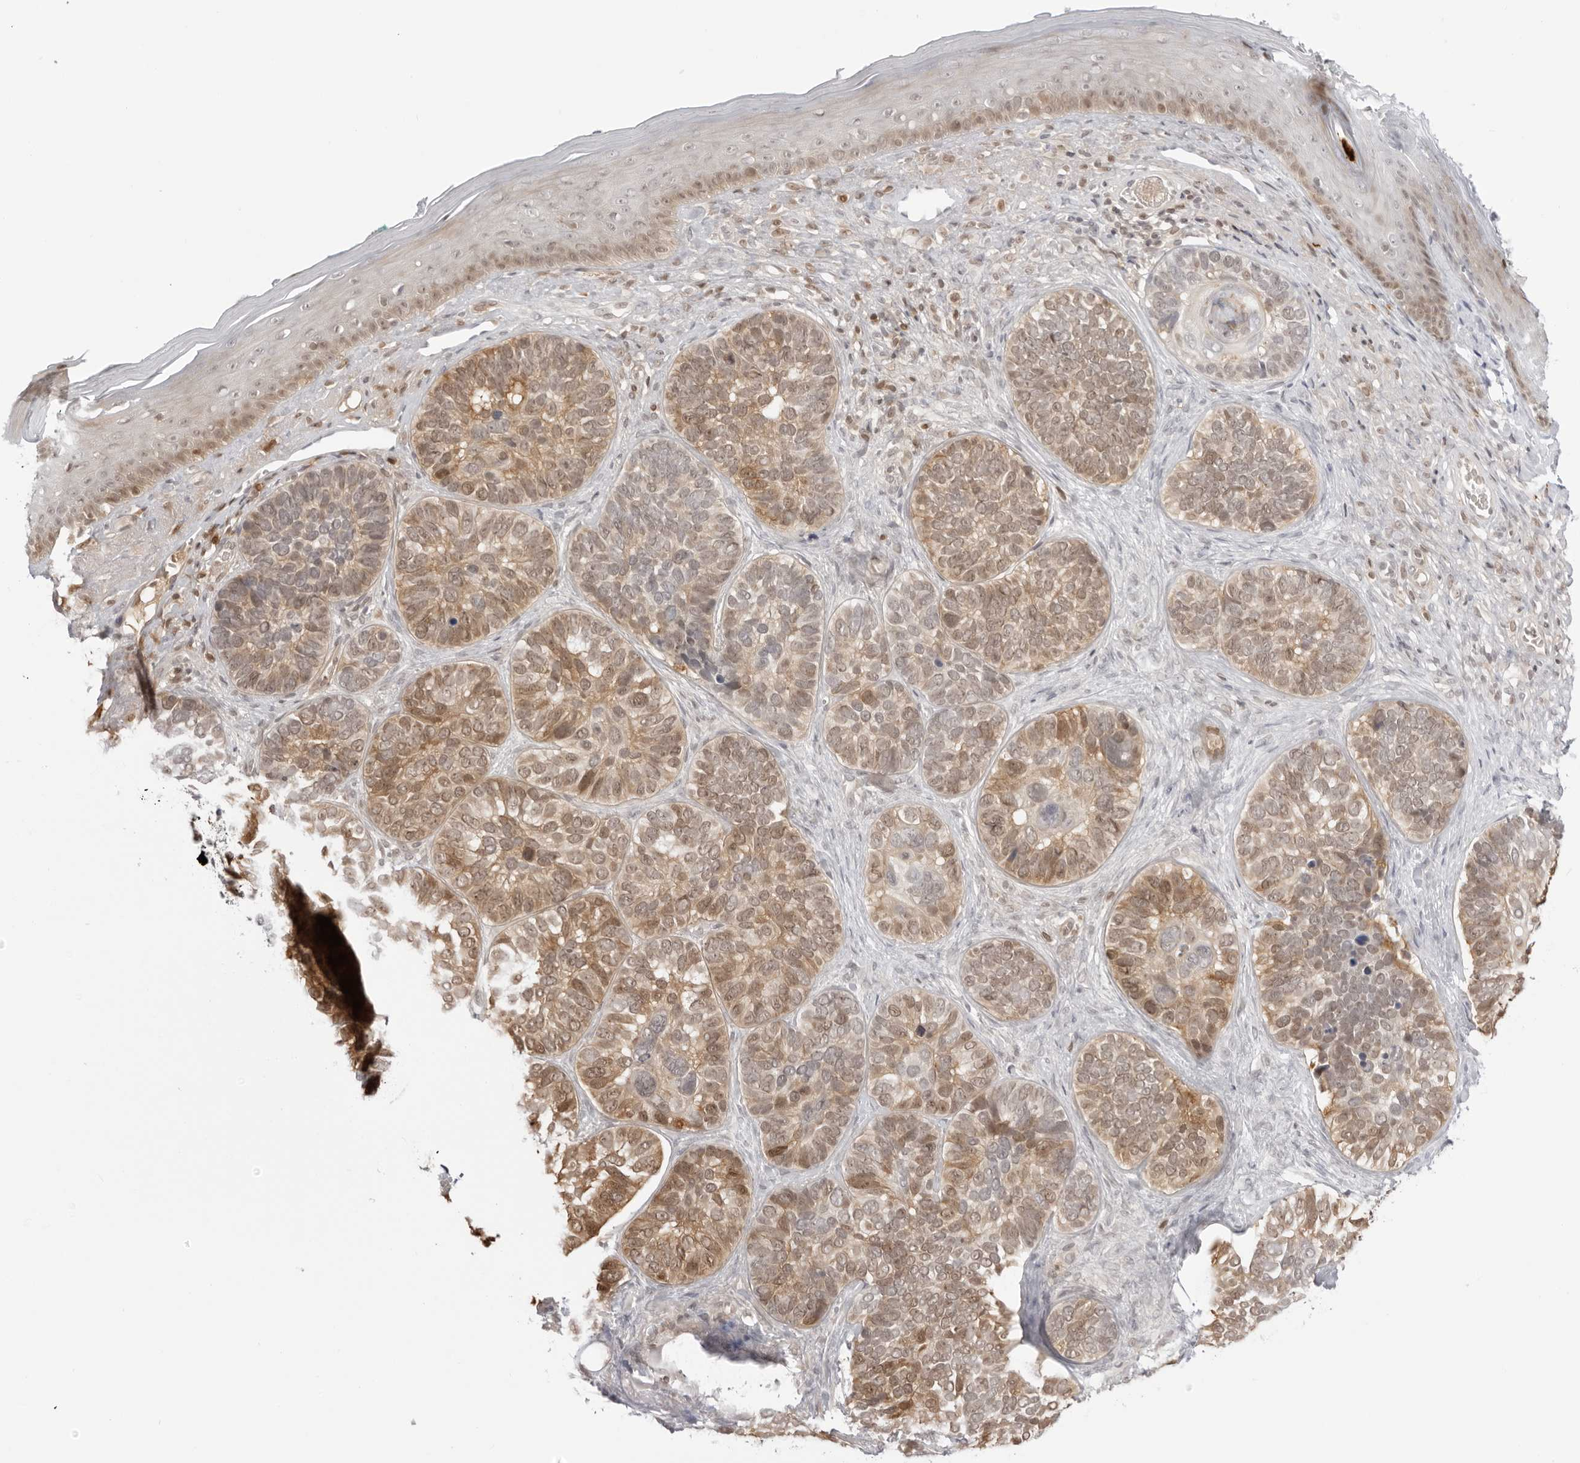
{"staining": {"intensity": "moderate", "quantity": "25%-75%", "location": "cytoplasmic/membranous,nuclear"}, "tissue": "skin cancer", "cell_type": "Tumor cells", "image_type": "cancer", "snomed": [{"axis": "morphology", "description": "Basal cell carcinoma"}, {"axis": "topography", "description": "Skin"}], "caption": "Immunohistochemistry image of neoplastic tissue: basal cell carcinoma (skin) stained using immunohistochemistry (IHC) demonstrates medium levels of moderate protein expression localized specifically in the cytoplasmic/membranous and nuclear of tumor cells, appearing as a cytoplasmic/membranous and nuclear brown color.", "gene": "RNF146", "patient": {"sex": "male", "age": 62}}